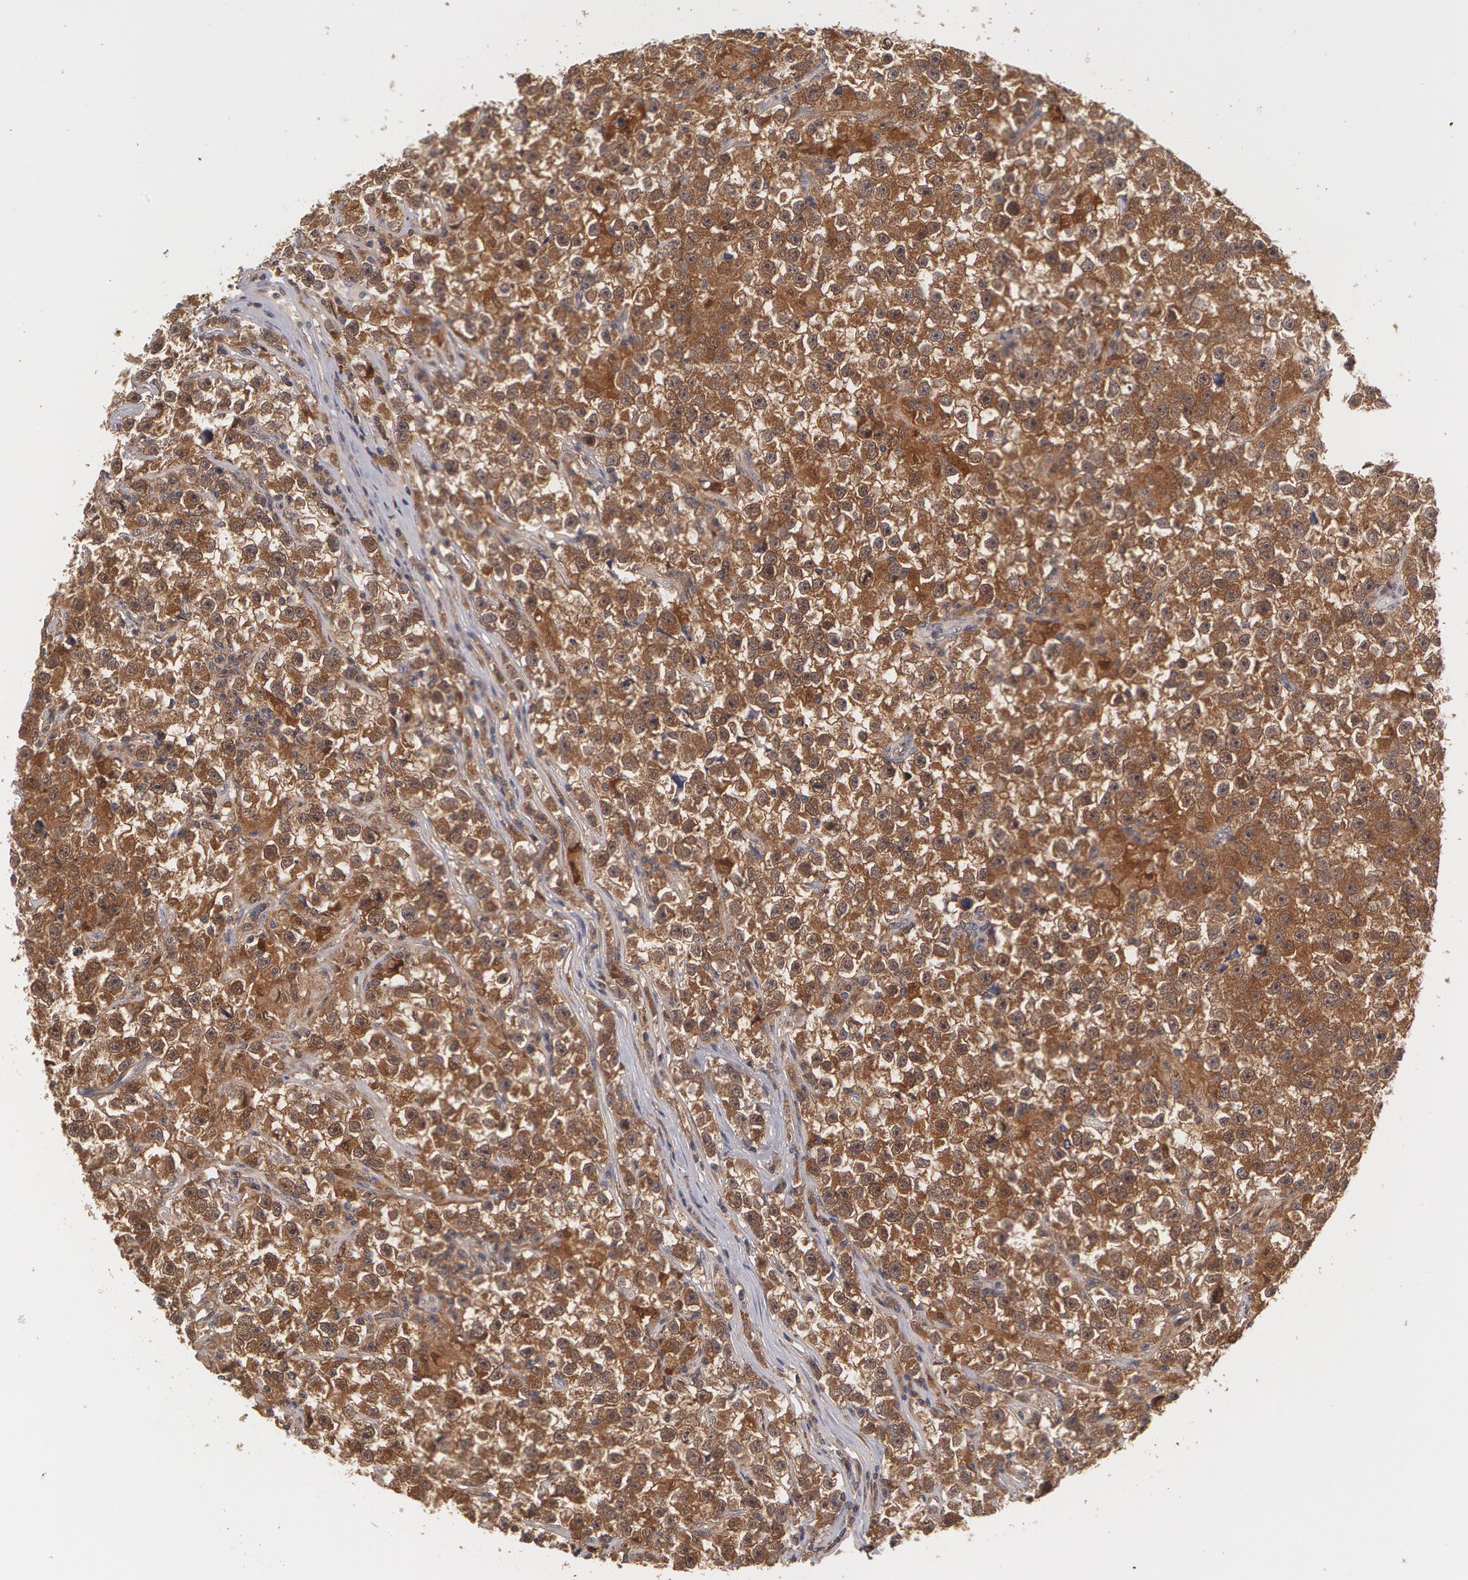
{"staining": {"intensity": "moderate", "quantity": ">75%", "location": "cytoplasmic/membranous"}, "tissue": "testis cancer", "cell_type": "Tumor cells", "image_type": "cancer", "snomed": [{"axis": "morphology", "description": "Seminoma, NOS"}, {"axis": "topography", "description": "Testis"}], "caption": "Immunohistochemical staining of testis seminoma shows medium levels of moderate cytoplasmic/membranous expression in about >75% of tumor cells.", "gene": "TXNRD1", "patient": {"sex": "male", "age": 33}}